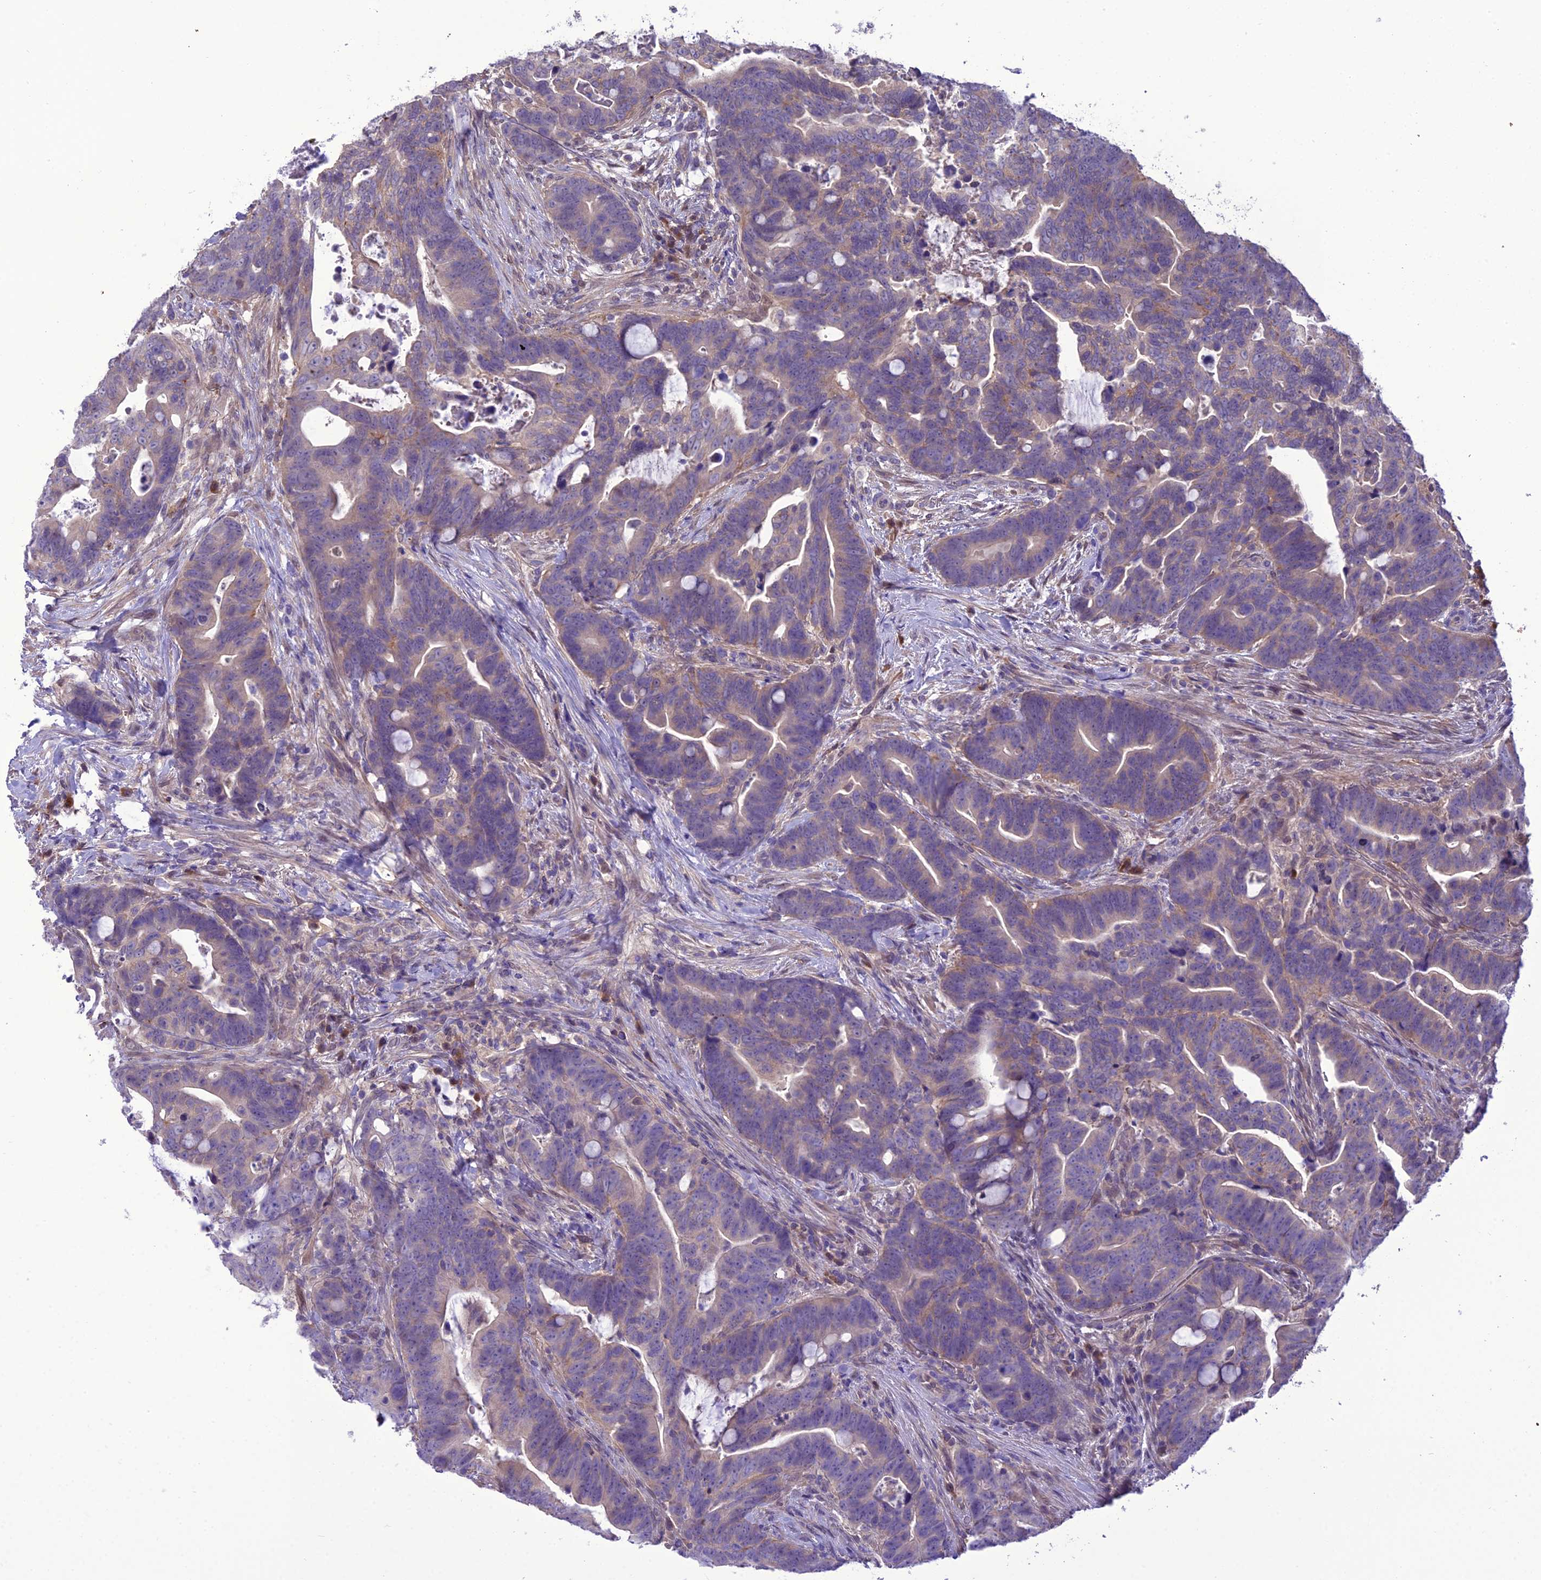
{"staining": {"intensity": "weak", "quantity": "<25%", "location": "cytoplasmic/membranous"}, "tissue": "colorectal cancer", "cell_type": "Tumor cells", "image_type": "cancer", "snomed": [{"axis": "morphology", "description": "Adenocarcinoma, NOS"}, {"axis": "topography", "description": "Colon"}], "caption": "Immunohistochemistry (IHC) of human colorectal cancer reveals no positivity in tumor cells.", "gene": "BORCS6", "patient": {"sex": "female", "age": 82}}